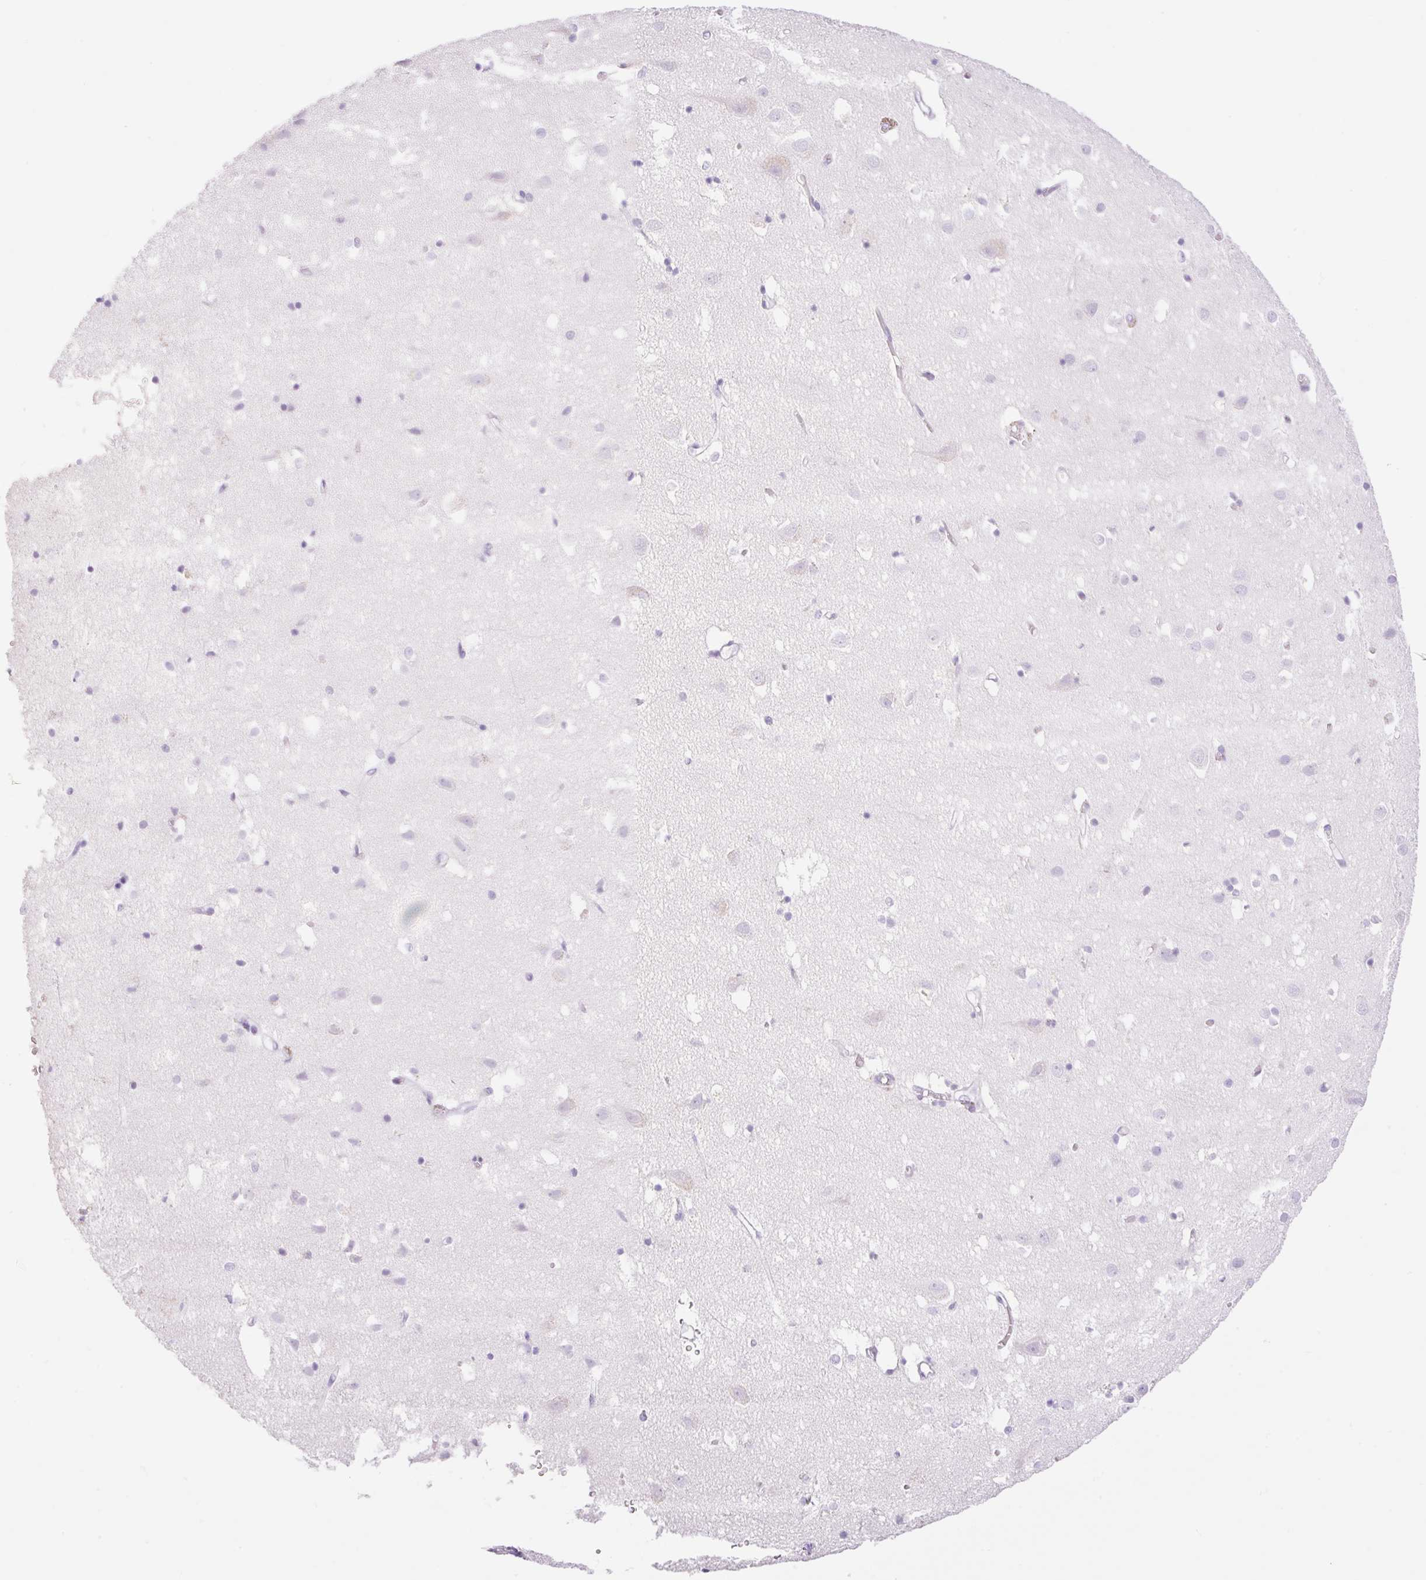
{"staining": {"intensity": "negative", "quantity": "none", "location": "none"}, "tissue": "cerebral cortex", "cell_type": "Endothelial cells", "image_type": "normal", "snomed": [{"axis": "morphology", "description": "Normal tissue, NOS"}, {"axis": "topography", "description": "Cerebral cortex"}], "caption": "The histopathology image demonstrates no staining of endothelial cells in benign cerebral cortex.", "gene": "PALM3", "patient": {"sex": "male", "age": 70}}